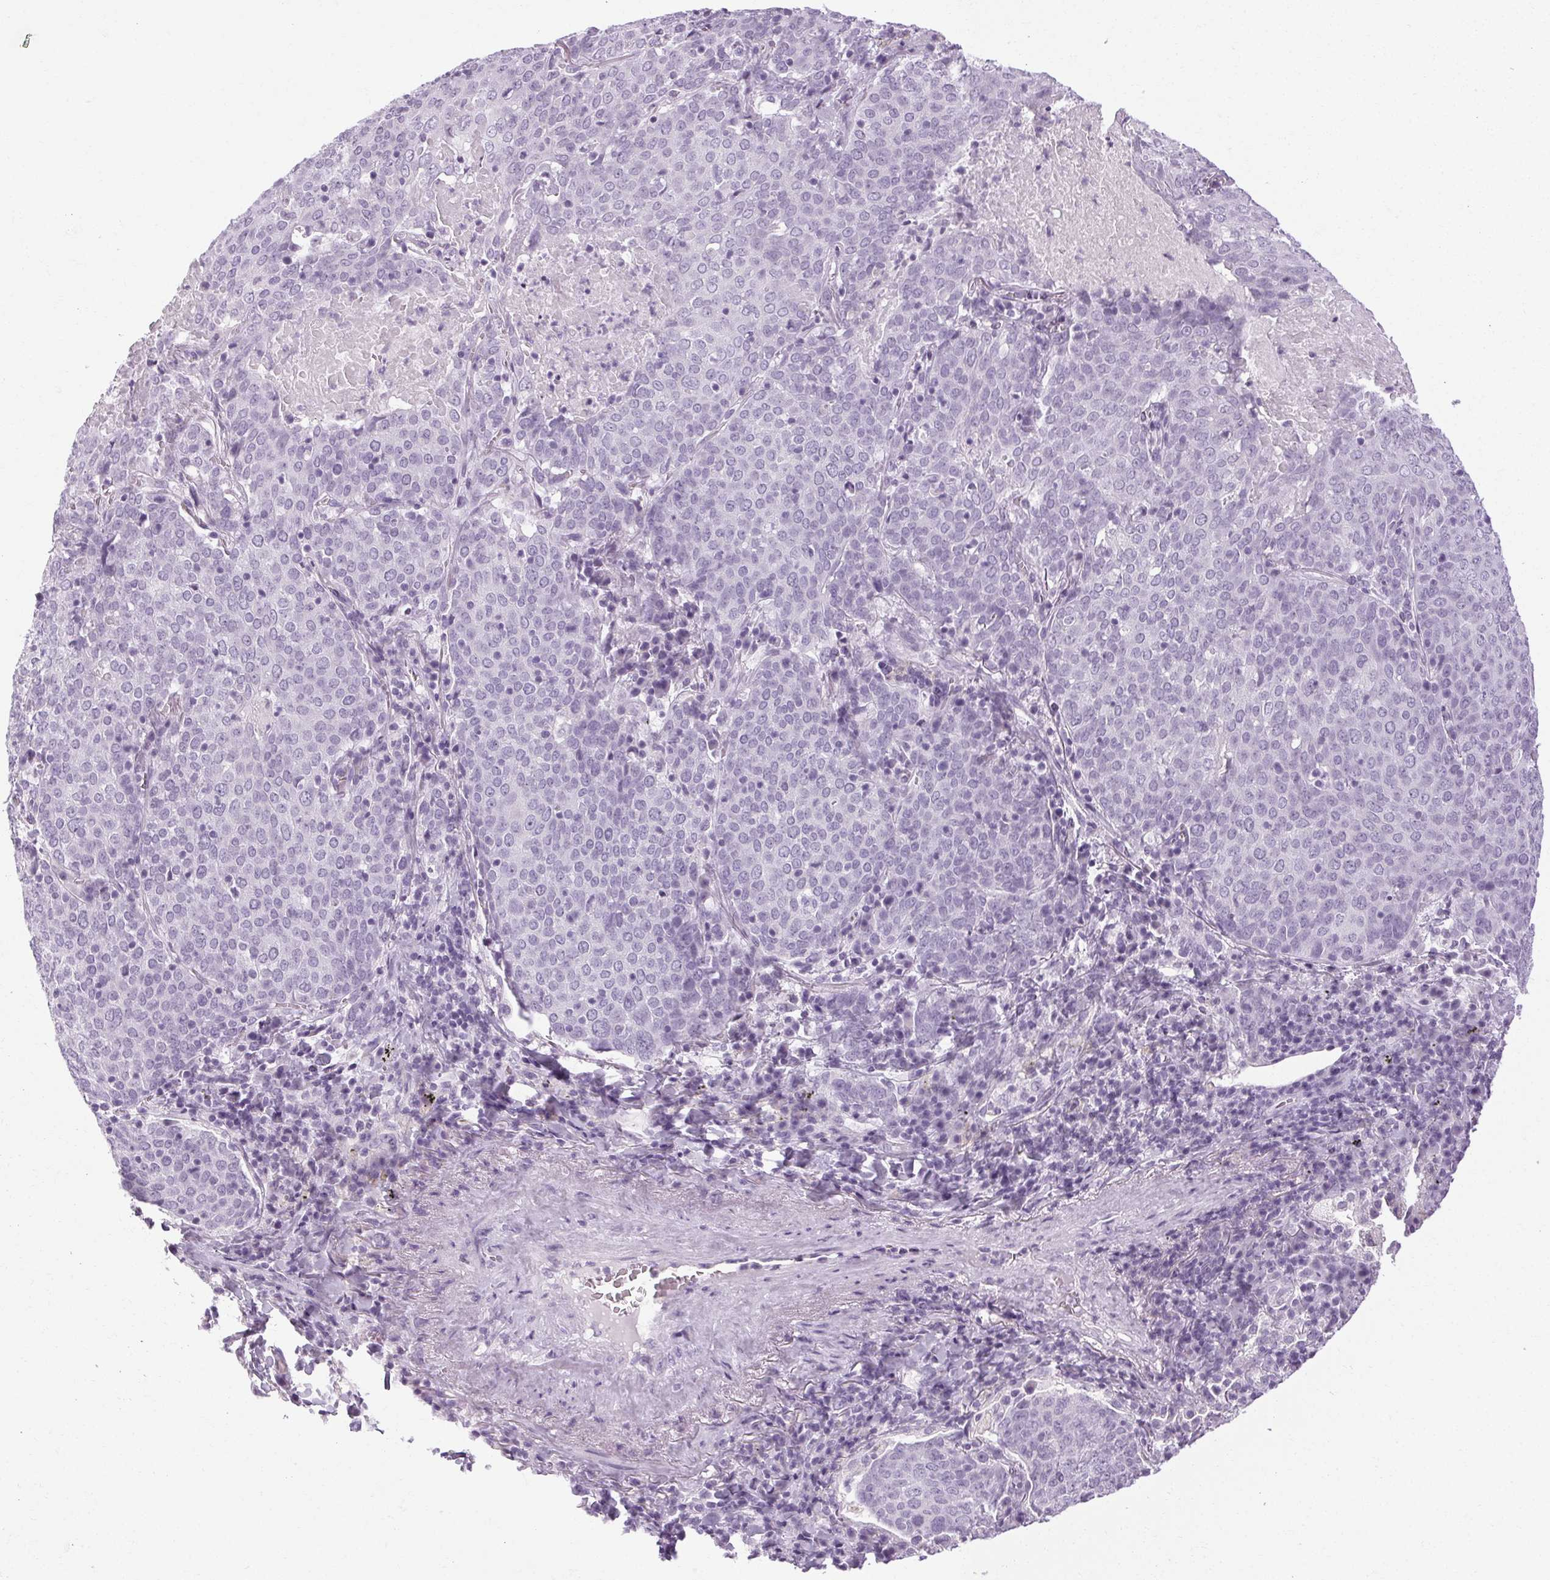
{"staining": {"intensity": "negative", "quantity": "none", "location": "none"}, "tissue": "lung cancer", "cell_type": "Tumor cells", "image_type": "cancer", "snomed": [{"axis": "morphology", "description": "Squamous cell carcinoma, NOS"}, {"axis": "topography", "description": "Lung"}], "caption": "Histopathology image shows no protein positivity in tumor cells of lung cancer (squamous cell carcinoma) tissue. (DAB immunohistochemistry visualized using brightfield microscopy, high magnification).", "gene": "POMC", "patient": {"sex": "male", "age": 82}}